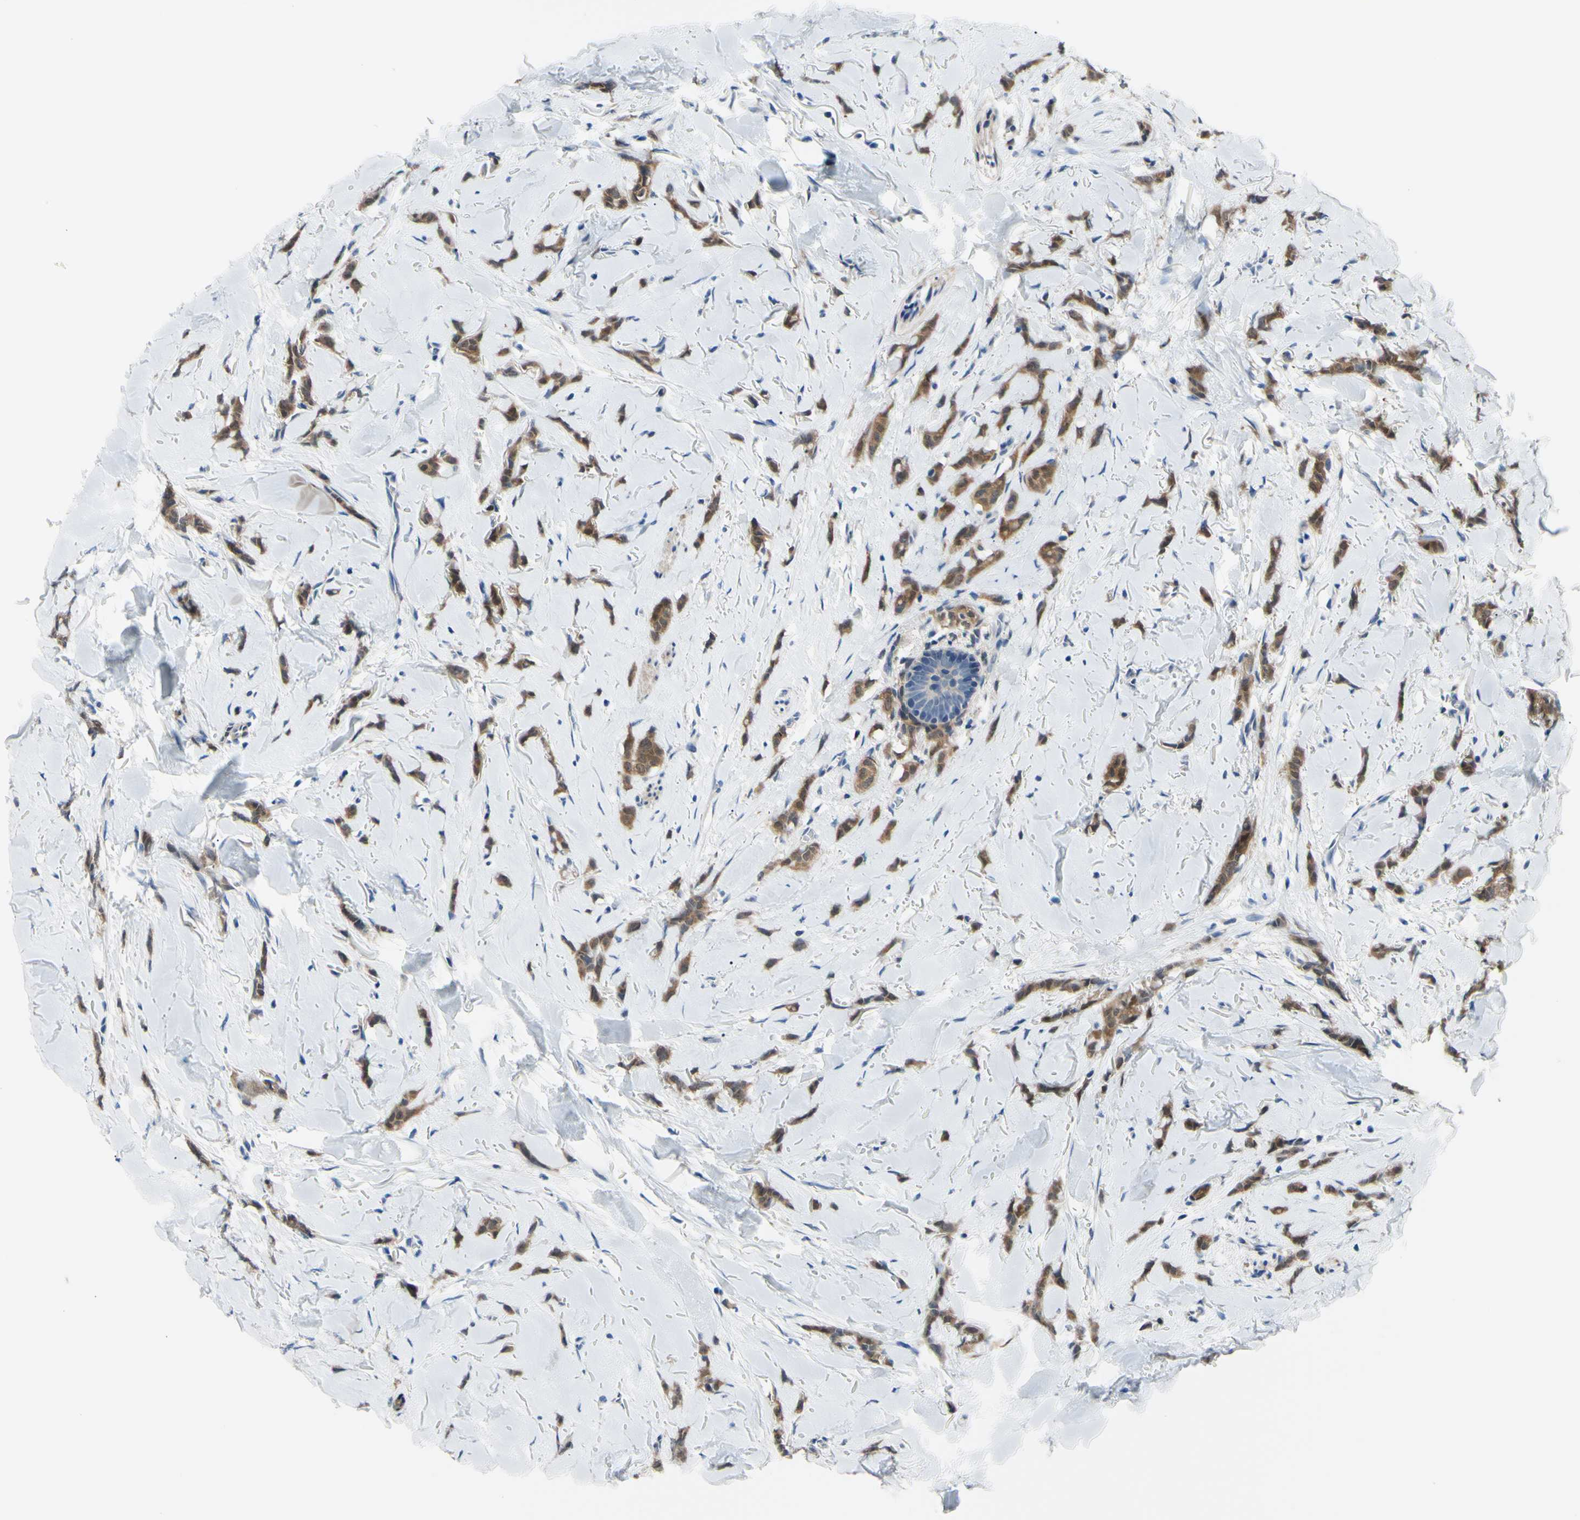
{"staining": {"intensity": "moderate", "quantity": ">75%", "location": "cytoplasmic/membranous"}, "tissue": "breast cancer", "cell_type": "Tumor cells", "image_type": "cancer", "snomed": [{"axis": "morphology", "description": "Lobular carcinoma"}, {"axis": "topography", "description": "Skin"}, {"axis": "topography", "description": "Breast"}], "caption": "Breast cancer was stained to show a protein in brown. There is medium levels of moderate cytoplasmic/membranous positivity in approximately >75% of tumor cells. Nuclei are stained in blue.", "gene": "NOL3", "patient": {"sex": "female", "age": 46}}